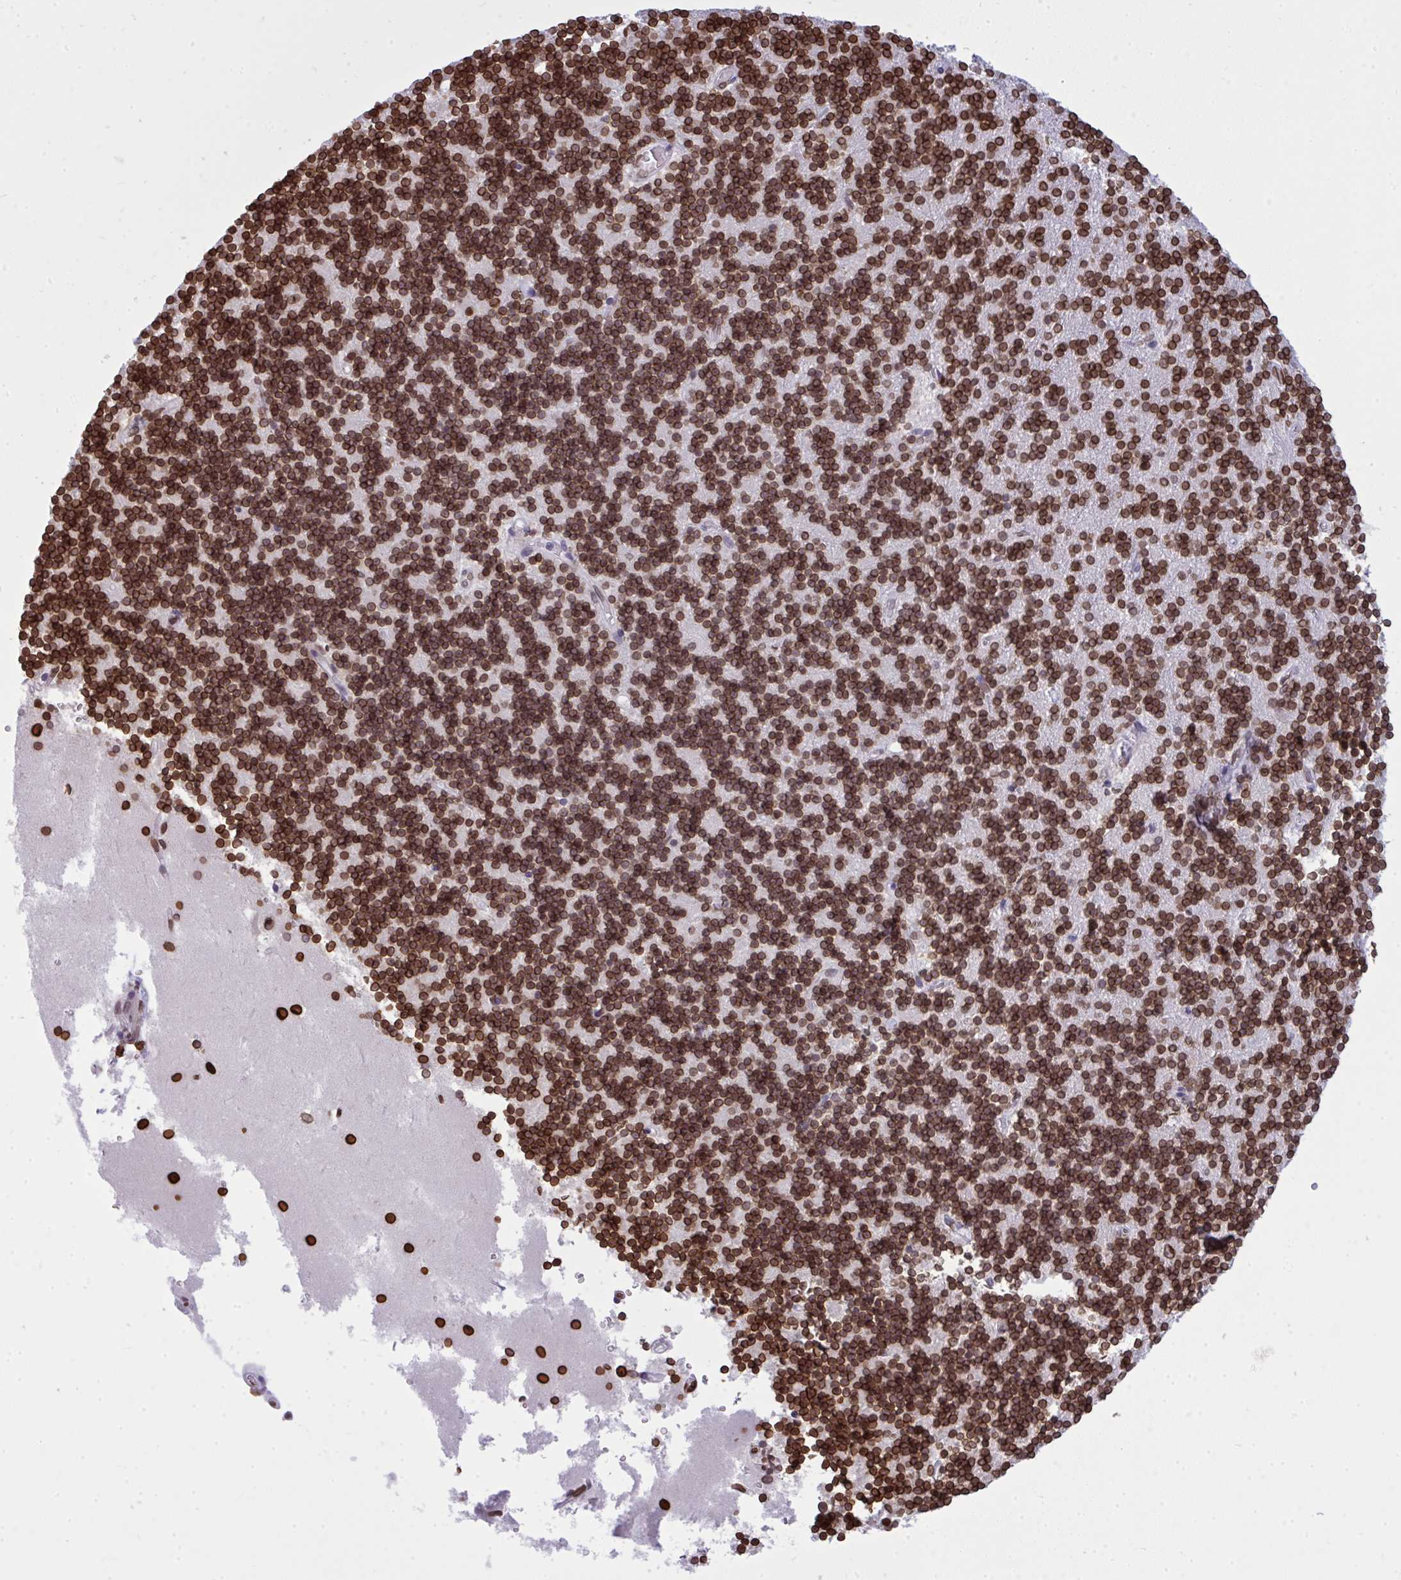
{"staining": {"intensity": "strong", "quantity": ">75%", "location": "cytoplasmic/membranous,nuclear"}, "tissue": "cerebellum", "cell_type": "Cells in granular layer", "image_type": "normal", "snomed": [{"axis": "morphology", "description": "Normal tissue, NOS"}, {"axis": "topography", "description": "Cerebellum"}], "caption": "Immunohistochemical staining of normal cerebellum demonstrates >75% levels of strong cytoplasmic/membranous,nuclear protein expression in about >75% of cells in granular layer.", "gene": "LMNB2", "patient": {"sex": "male", "age": 54}}